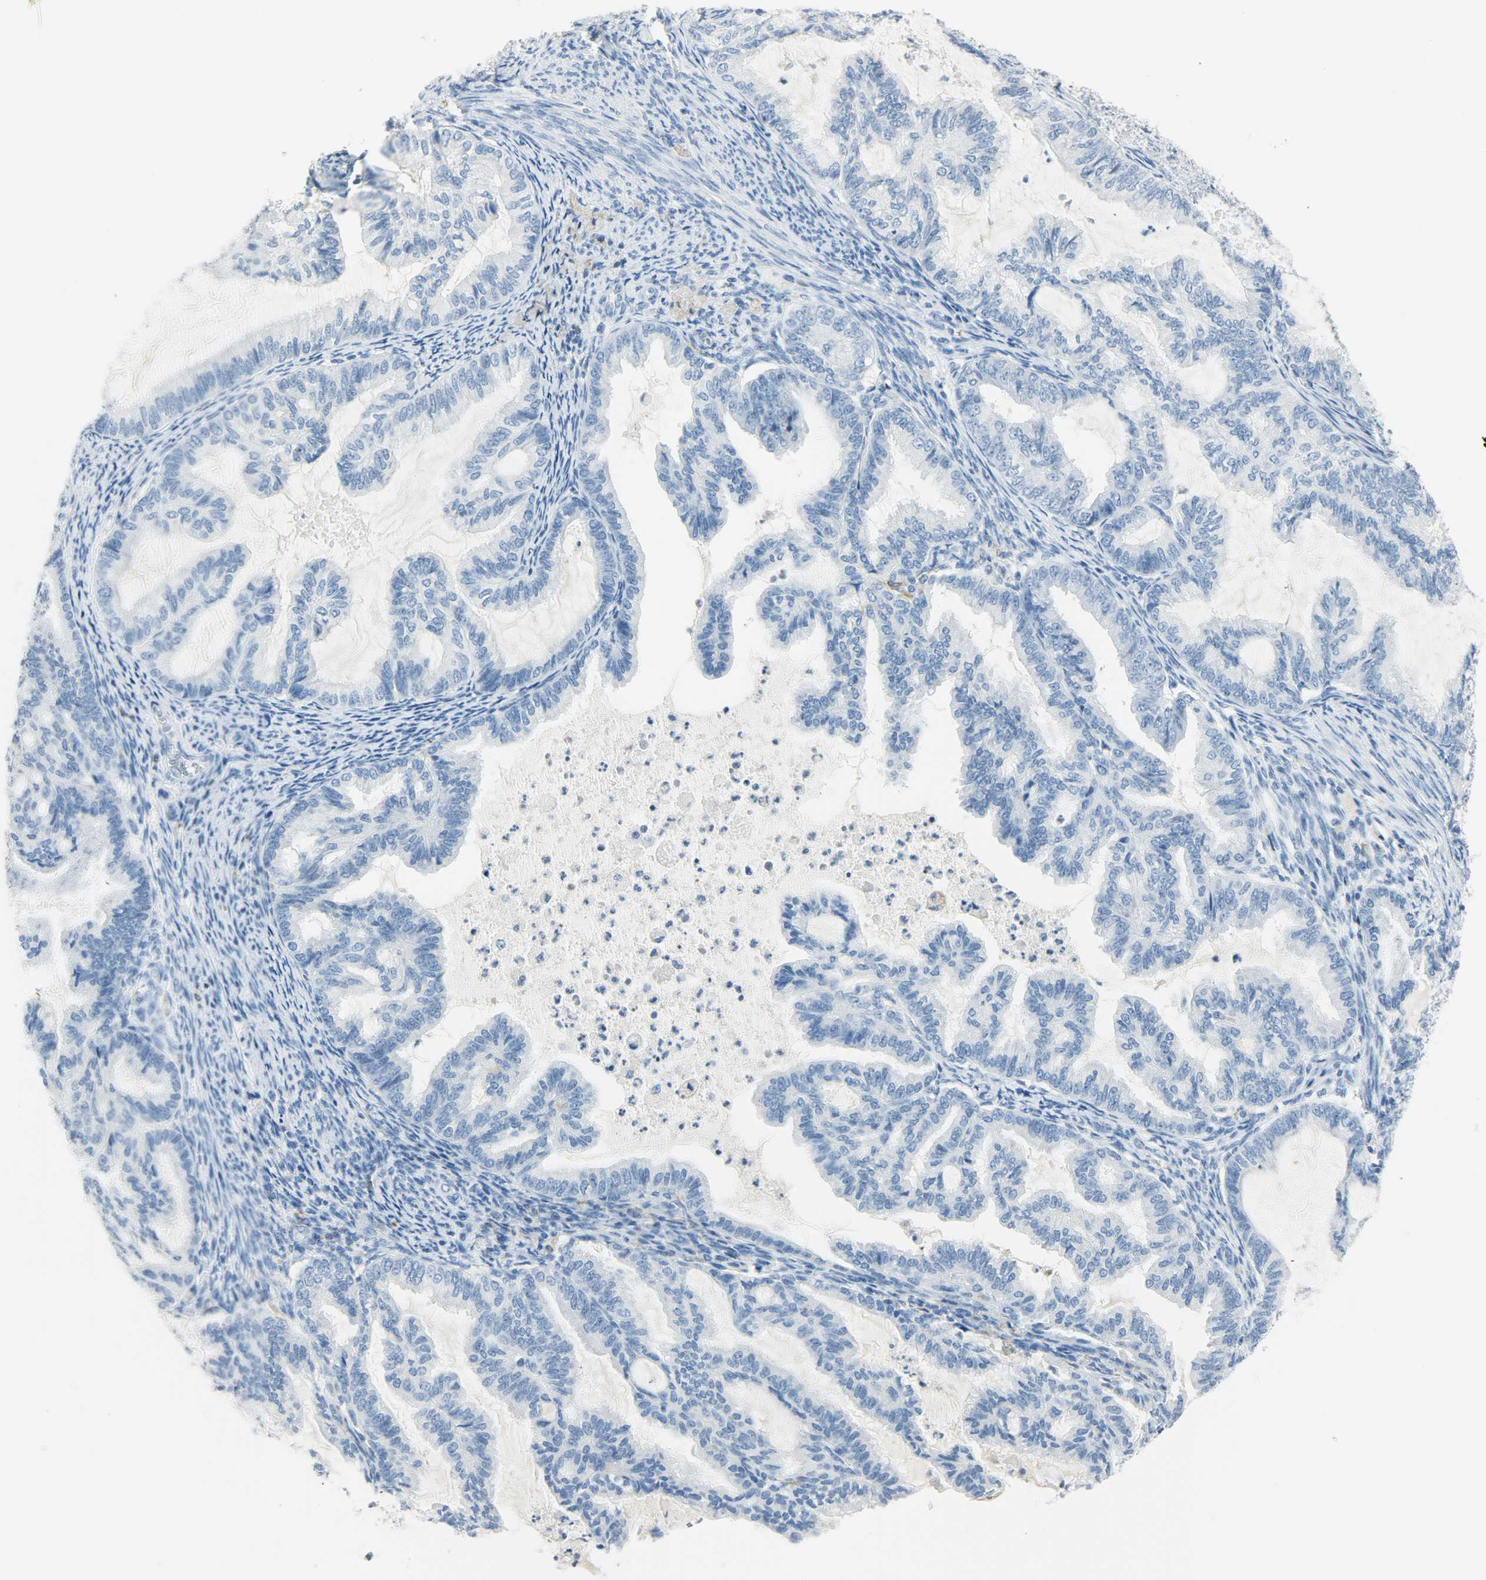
{"staining": {"intensity": "negative", "quantity": "none", "location": "none"}, "tissue": "cervical cancer", "cell_type": "Tumor cells", "image_type": "cancer", "snomed": [{"axis": "morphology", "description": "Normal tissue, NOS"}, {"axis": "morphology", "description": "Adenocarcinoma, NOS"}, {"axis": "topography", "description": "Cervix"}, {"axis": "topography", "description": "Endometrium"}], "caption": "High power microscopy micrograph of an IHC micrograph of cervical cancer, revealing no significant staining in tumor cells. The staining was performed using DAB to visualize the protein expression in brown, while the nuclei were stained in blue with hematoxylin (Magnification: 20x).", "gene": "PTPN6", "patient": {"sex": "female", "age": 86}}